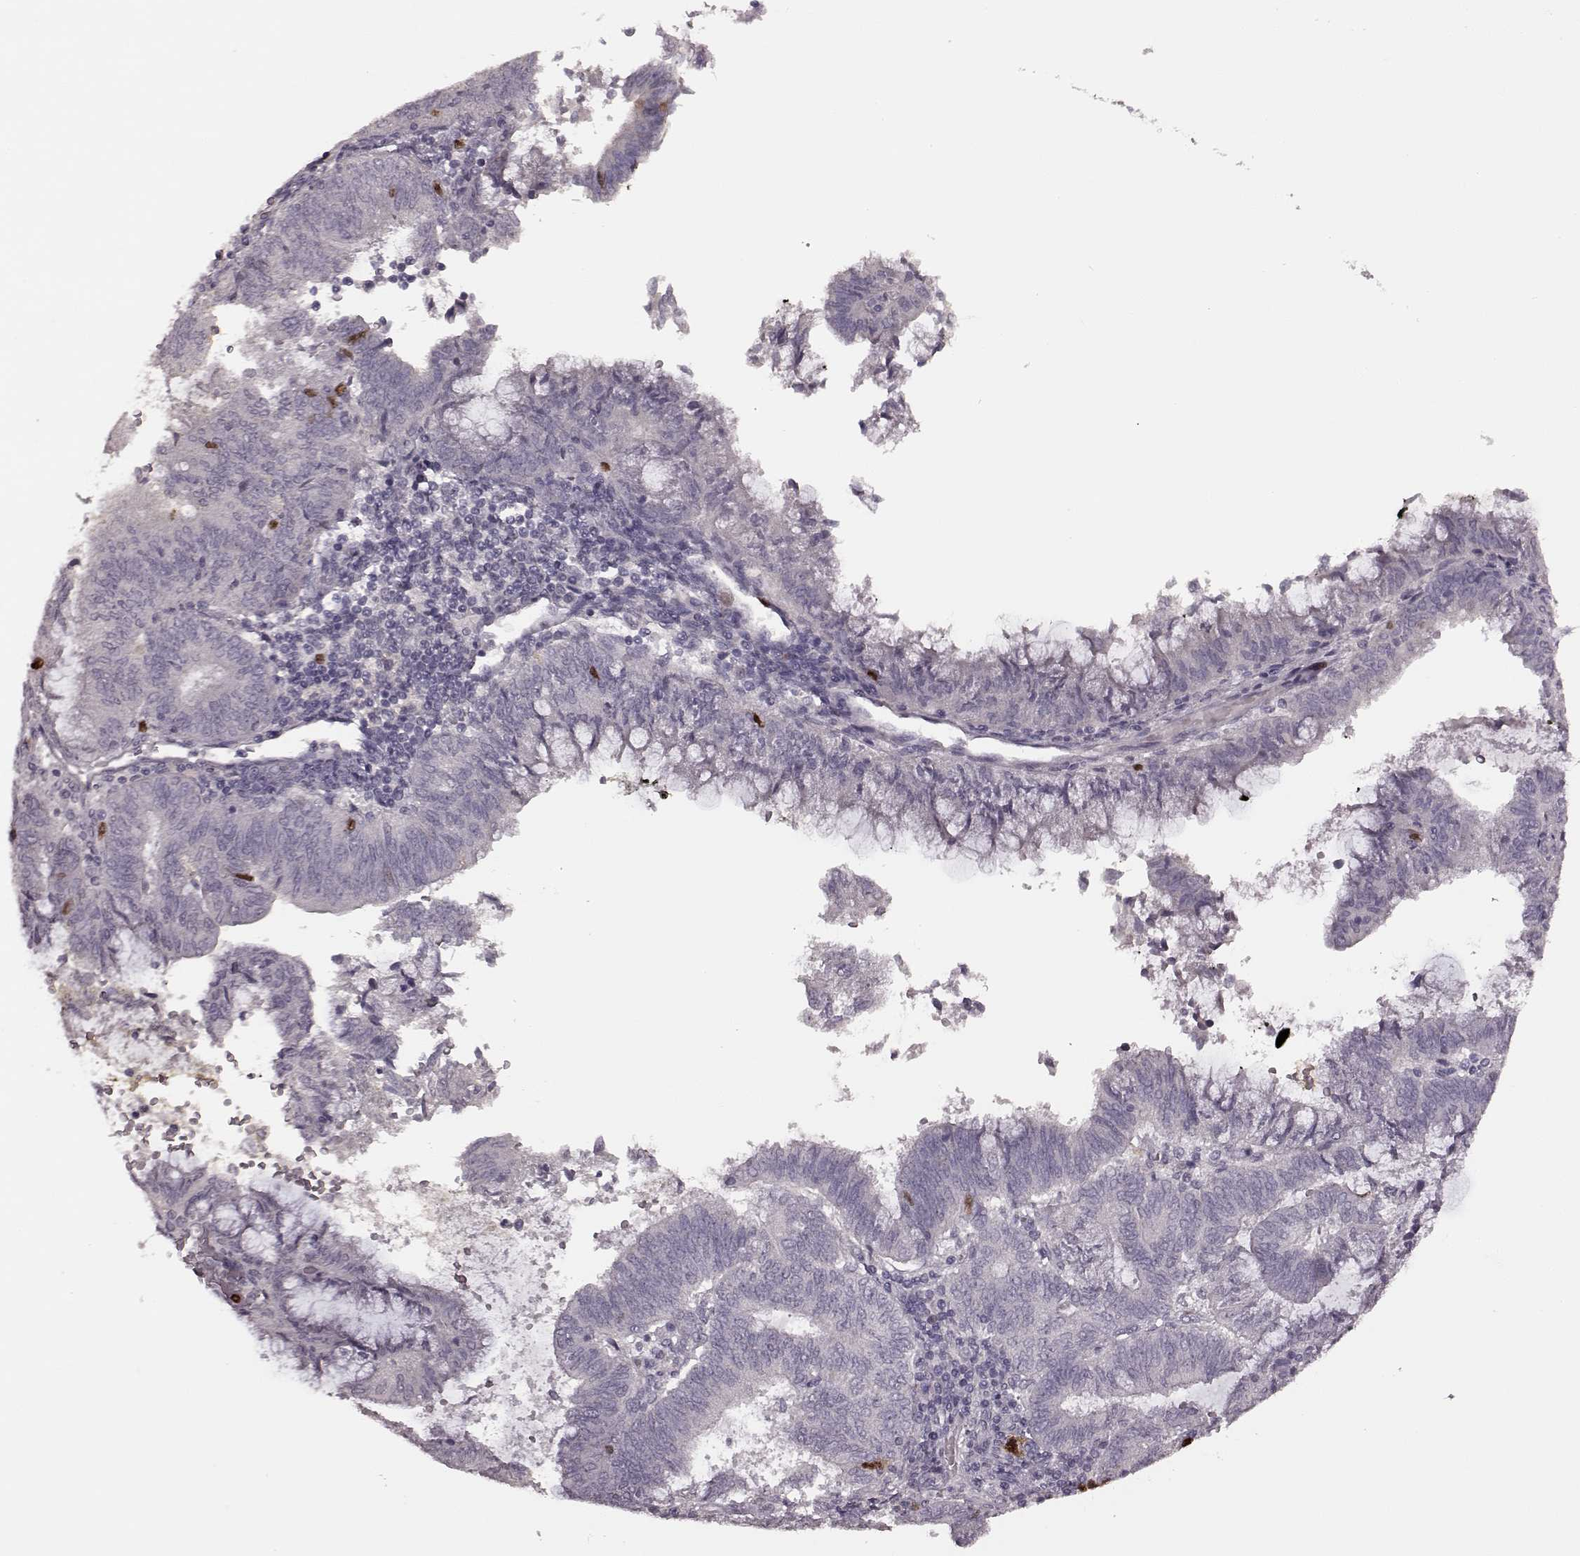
{"staining": {"intensity": "moderate", "quantity": "<25%", "location": "nuclear"}, "tissue": "endometrial cancer", "cell_type": "Tumor cells", "image_type": "cancer", "snomed": [{"axis": "morphology", "description": "Adenocarcinoma, NOS"}, {"axis": "topography", "description": "Endometrium"}], "caption": "Endometrial cancer tissue shows moderate nuclear expression in about <25% of tumor cells", "gene": "CCNA2", "patient": {"sex": "female", "age": 65}}